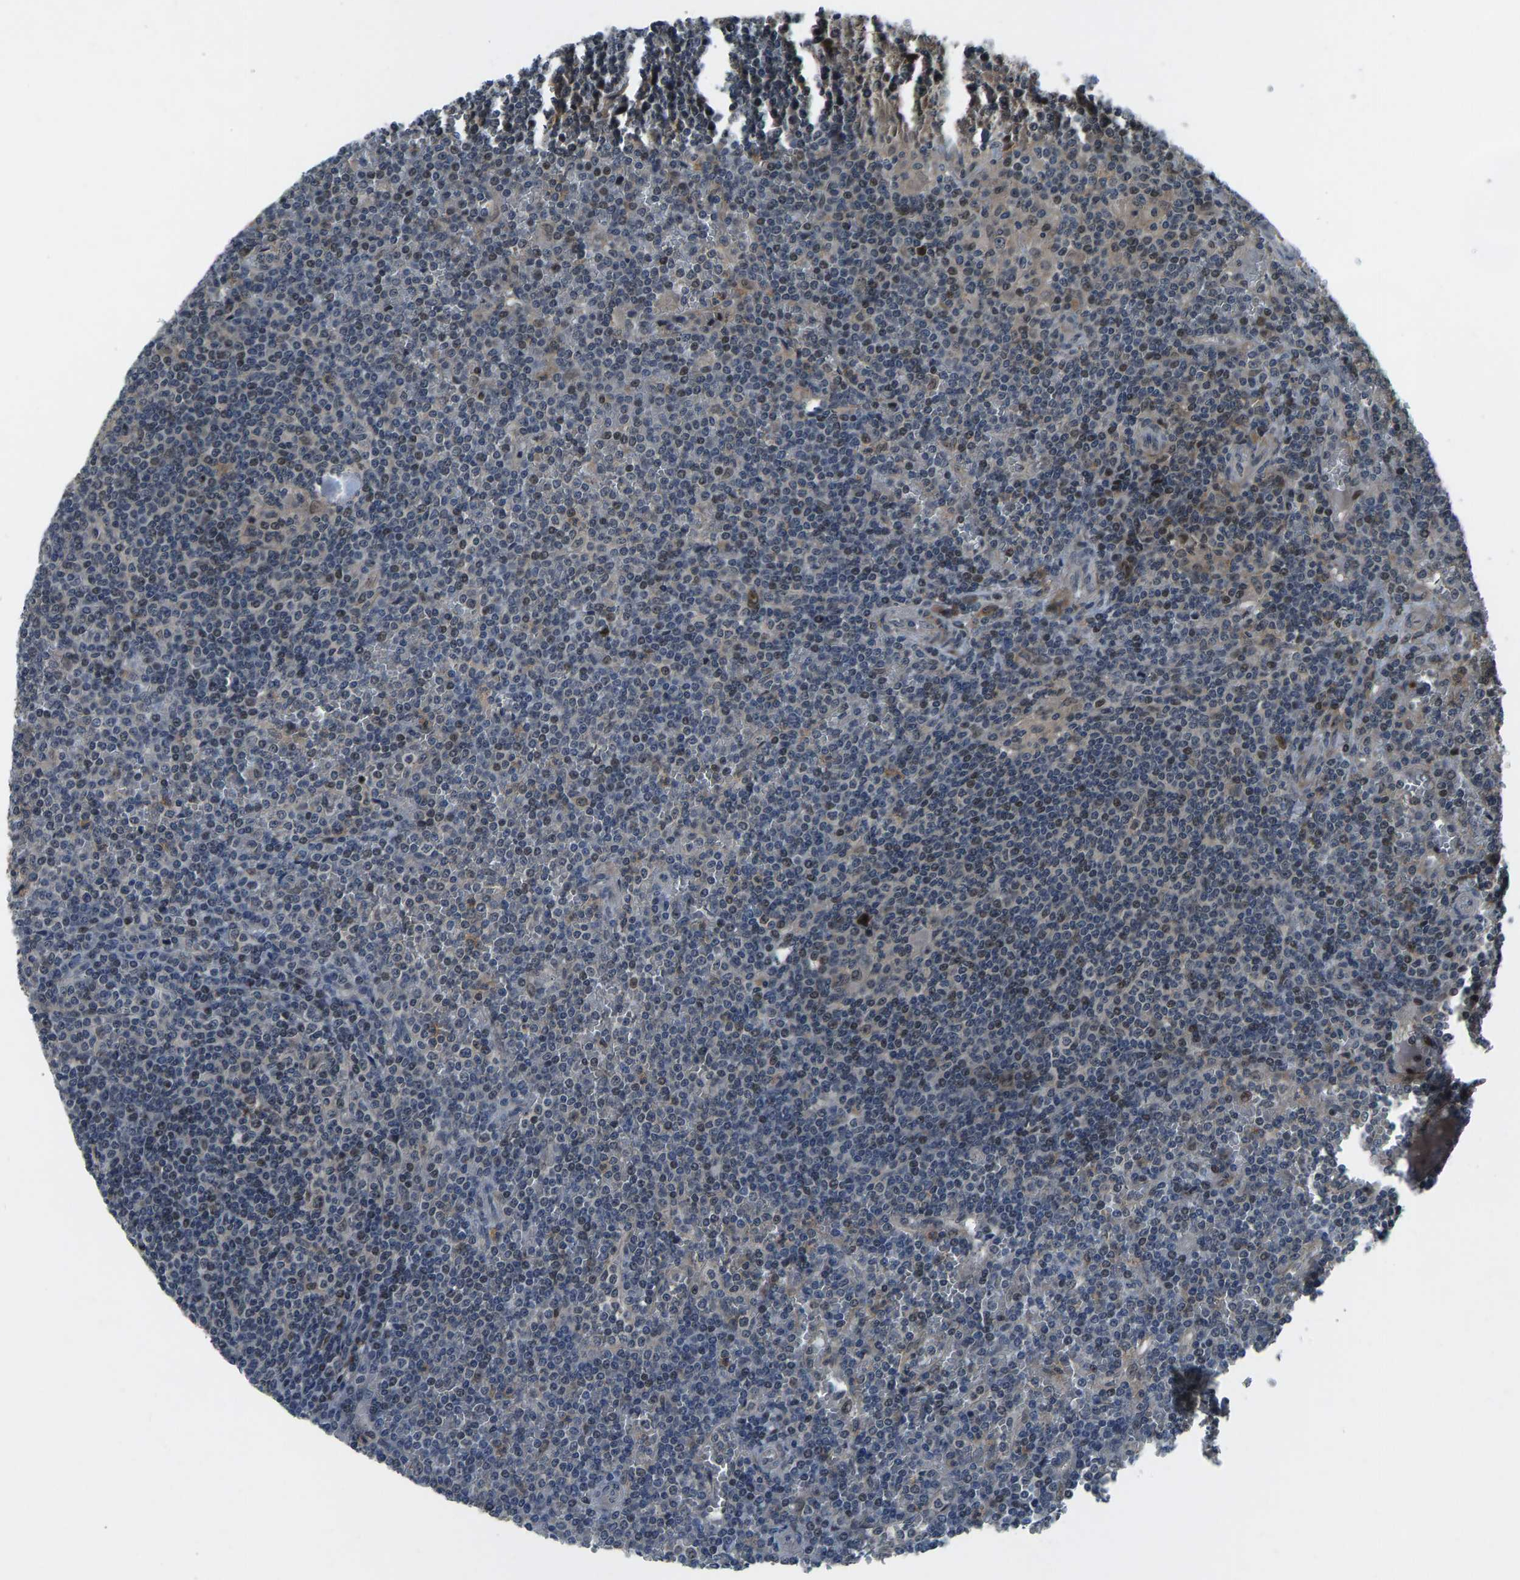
{"staining": {"intensity": "moderate", "quantity": "<25%", "location": "nuclear"}, "tissue": "lymphoma", "cell_type": "Tumor cells", "image_type": "cancer", "snomed": [{"axis": "morphology", "description": "Malignant lymphoma, non-Hodgkin's type, Low grade"}, {"axis": "topography", "description": "Spleen"}], "caption": "This histopathology image shows immunohistochemistry staining of malignant lymphoma, non-Hodgkin's type (low-grade), with low moderate nuclear staining in about <25% of tumor cells.", "gene": "RLIM", "patient": {"sex": "female", "age": 19}}